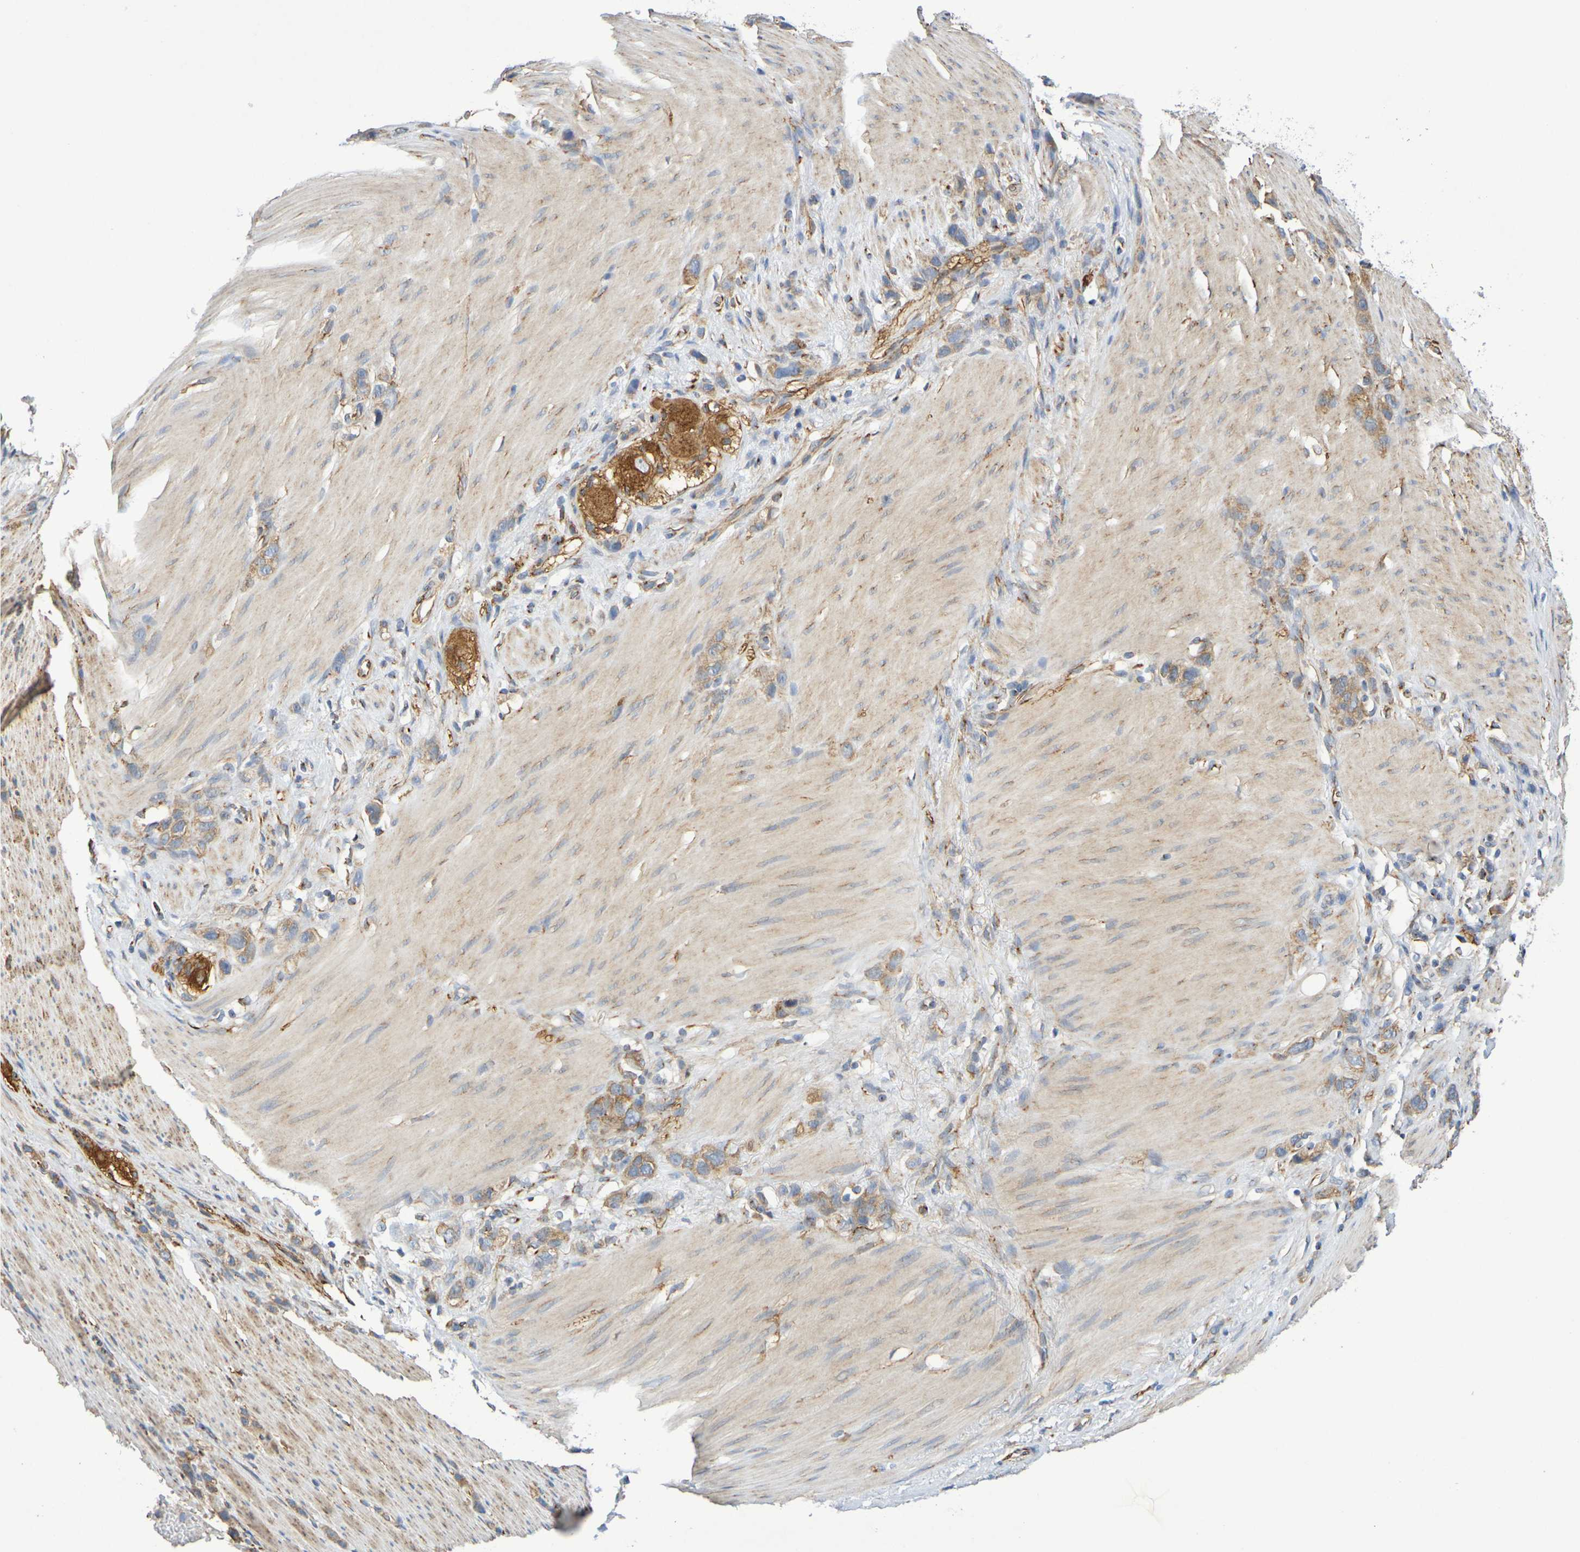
{"staining": {"intensity": "moderate", "quantity": ">75%", "location": "cytoplasmic/membranous"}, "tissue": "stomach cancer", "cell_type": "Tumor cells", "image_type": "cancer", "snomed": [{"axis": "morphology", "description": "Normal tissue, NOS"}, {"axis": "morphology", "description": "Adenocarcinoma, NOS"}, {"axis": "morphology", "description": "Adenocarcinoma, High grade"}, {"axis": "topography", "description": "Stomach, upper"}, {"axis": "topography", "description": "Stomach"}], "caption": "The micrograph reveals immunohistochemical staining of stomach cancer (high-grade adenocarcinoma). There is moderate cytoplasmic/membranous expression is present in approximately >75% of tumor cells.", "gene": "DCP2", "patient": {"sex": "female", "age": 65}}